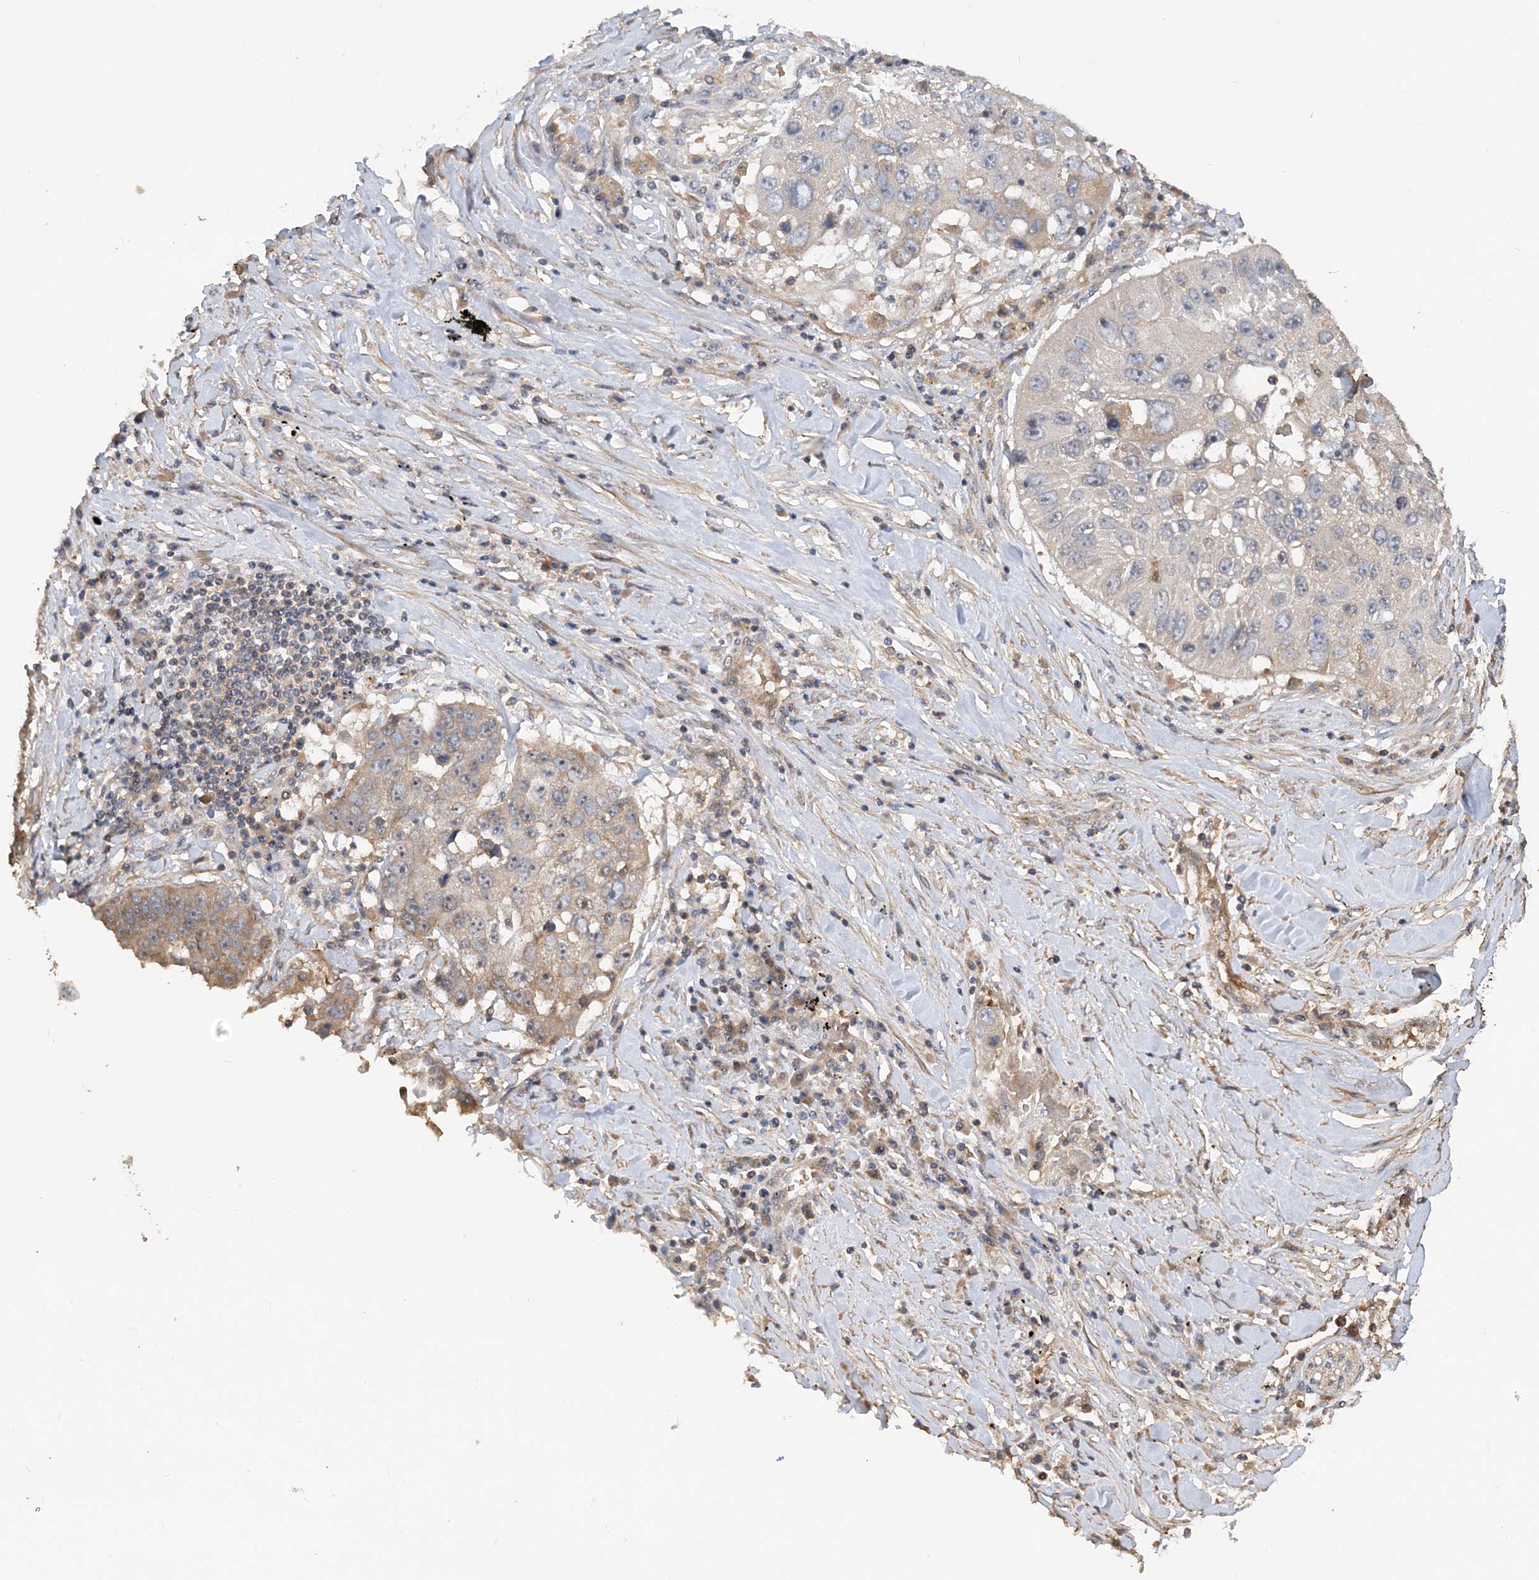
{"staining": {"intensity": "moderate", "quantity": "<25%", "location": "cytoplasmic/membranous"}, "tissue": "lung cancer", "cell_type": "Tumor cells", "image_type": "cancer", "snomed": [{"axis": "morphology", "description": "Squamous cell carcinoma, NOS"}, {"axis": "topography", "description": "Lung"}], "caption": "Immunohistochemical staining of human lung squamous cell carcinoma demonstrates low levels of moderate cytoplasmic/membranous positivity in about <25% of tumor cells.", "gene": "GRINA", "patient": {"sex": "male", "age": 61}}